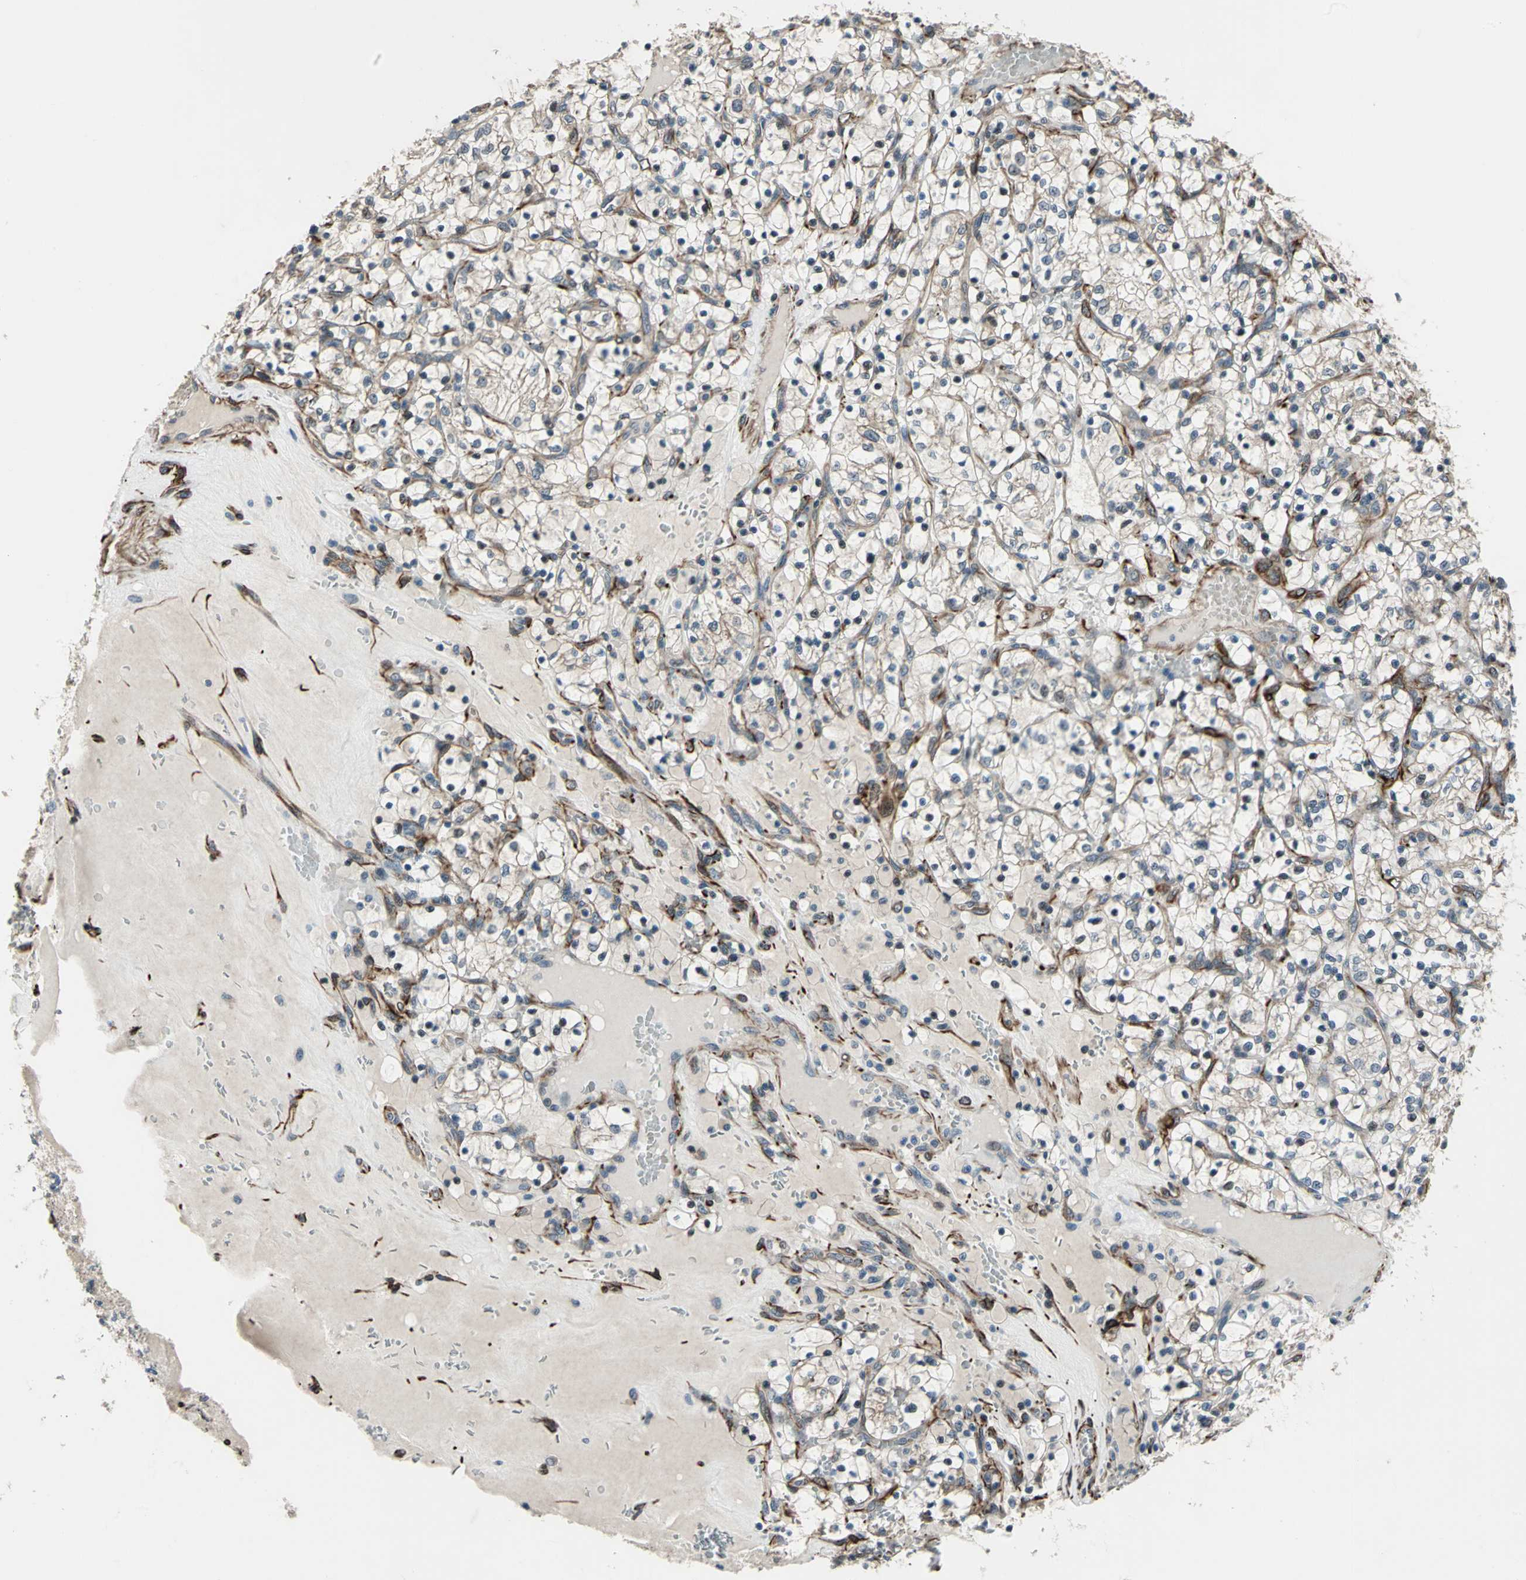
{"staining": {"intensity": "weak", "quantity": "<25%", "location": "cytoplasmic/membranous"}, "tissue": "renal cancer", "cell_type": "Tumor cells", "image_type": "cancer", "snomed": [{"axis": "morphology", "description": "Adenocarcinoma, NOS"}, {"axis": "topography", "description": "Kidney"}], "caption": "IHC micrograph of neoplastic tissue: human renal adenocarcinoma stained with DAB demonstrates no significant protein expression in tumor cells. (IHC, brightfield microscopy, high magnification).", "gene": "EXD2", "patient": {"sex": "female", "age": 69}}